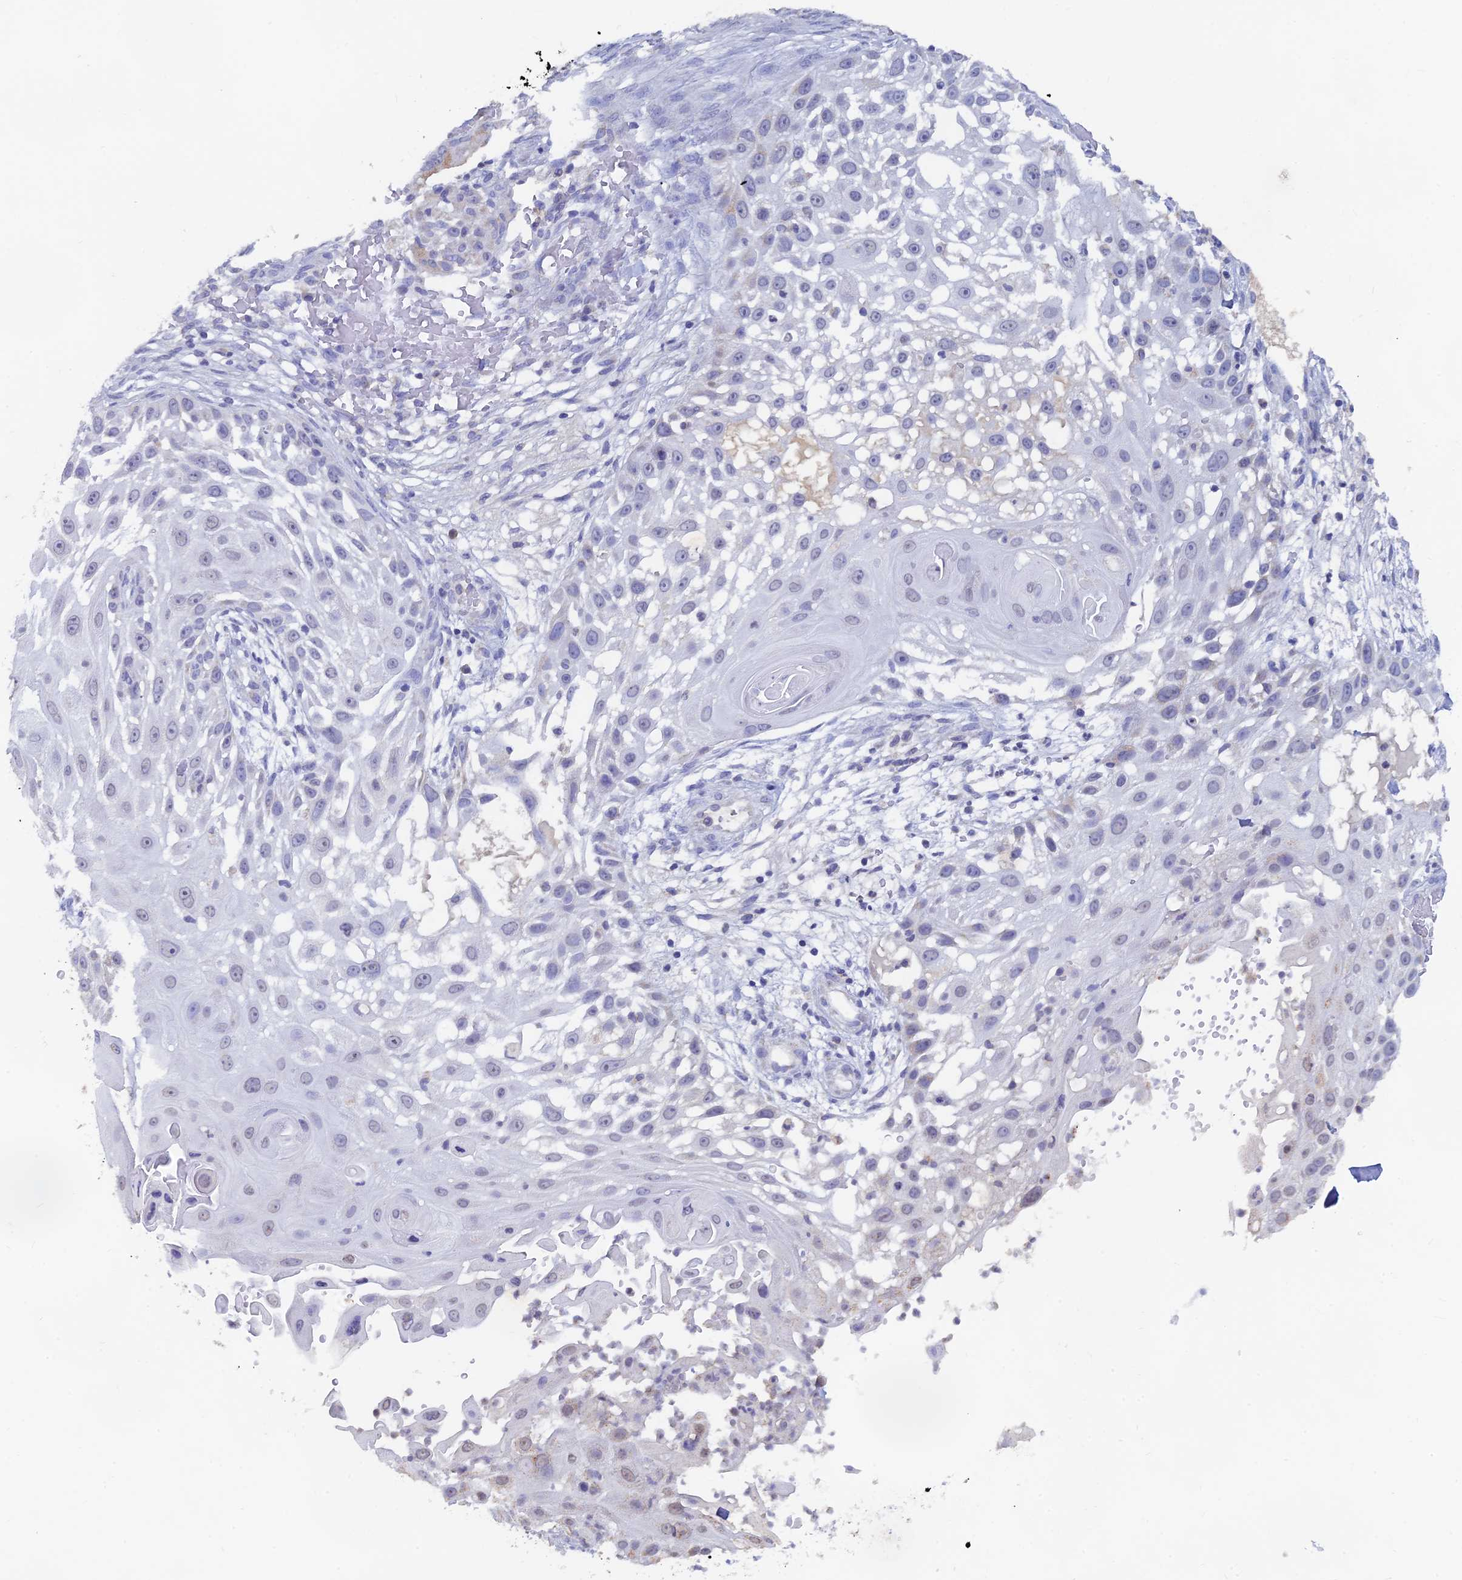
{"staining": {"intensity": "negative", "quantity": "none", "location": "none"}, "tissue": "skin cancer", "cell_type": "Tumor cells", "image_type": "cancer", "snomed": [{"axis": "morphology", "description": "Squamous cell carcinoma, NOS"}, {"axis": "topography", "description": "Skin"}], "caption": "Immunohistochemical staining of human skin cancer (squamous cell carcinoma) exhibits no significant positivity in tumor cells.", "gene": "LRIF1", "patient": {"sex": "female", "age": 44}}